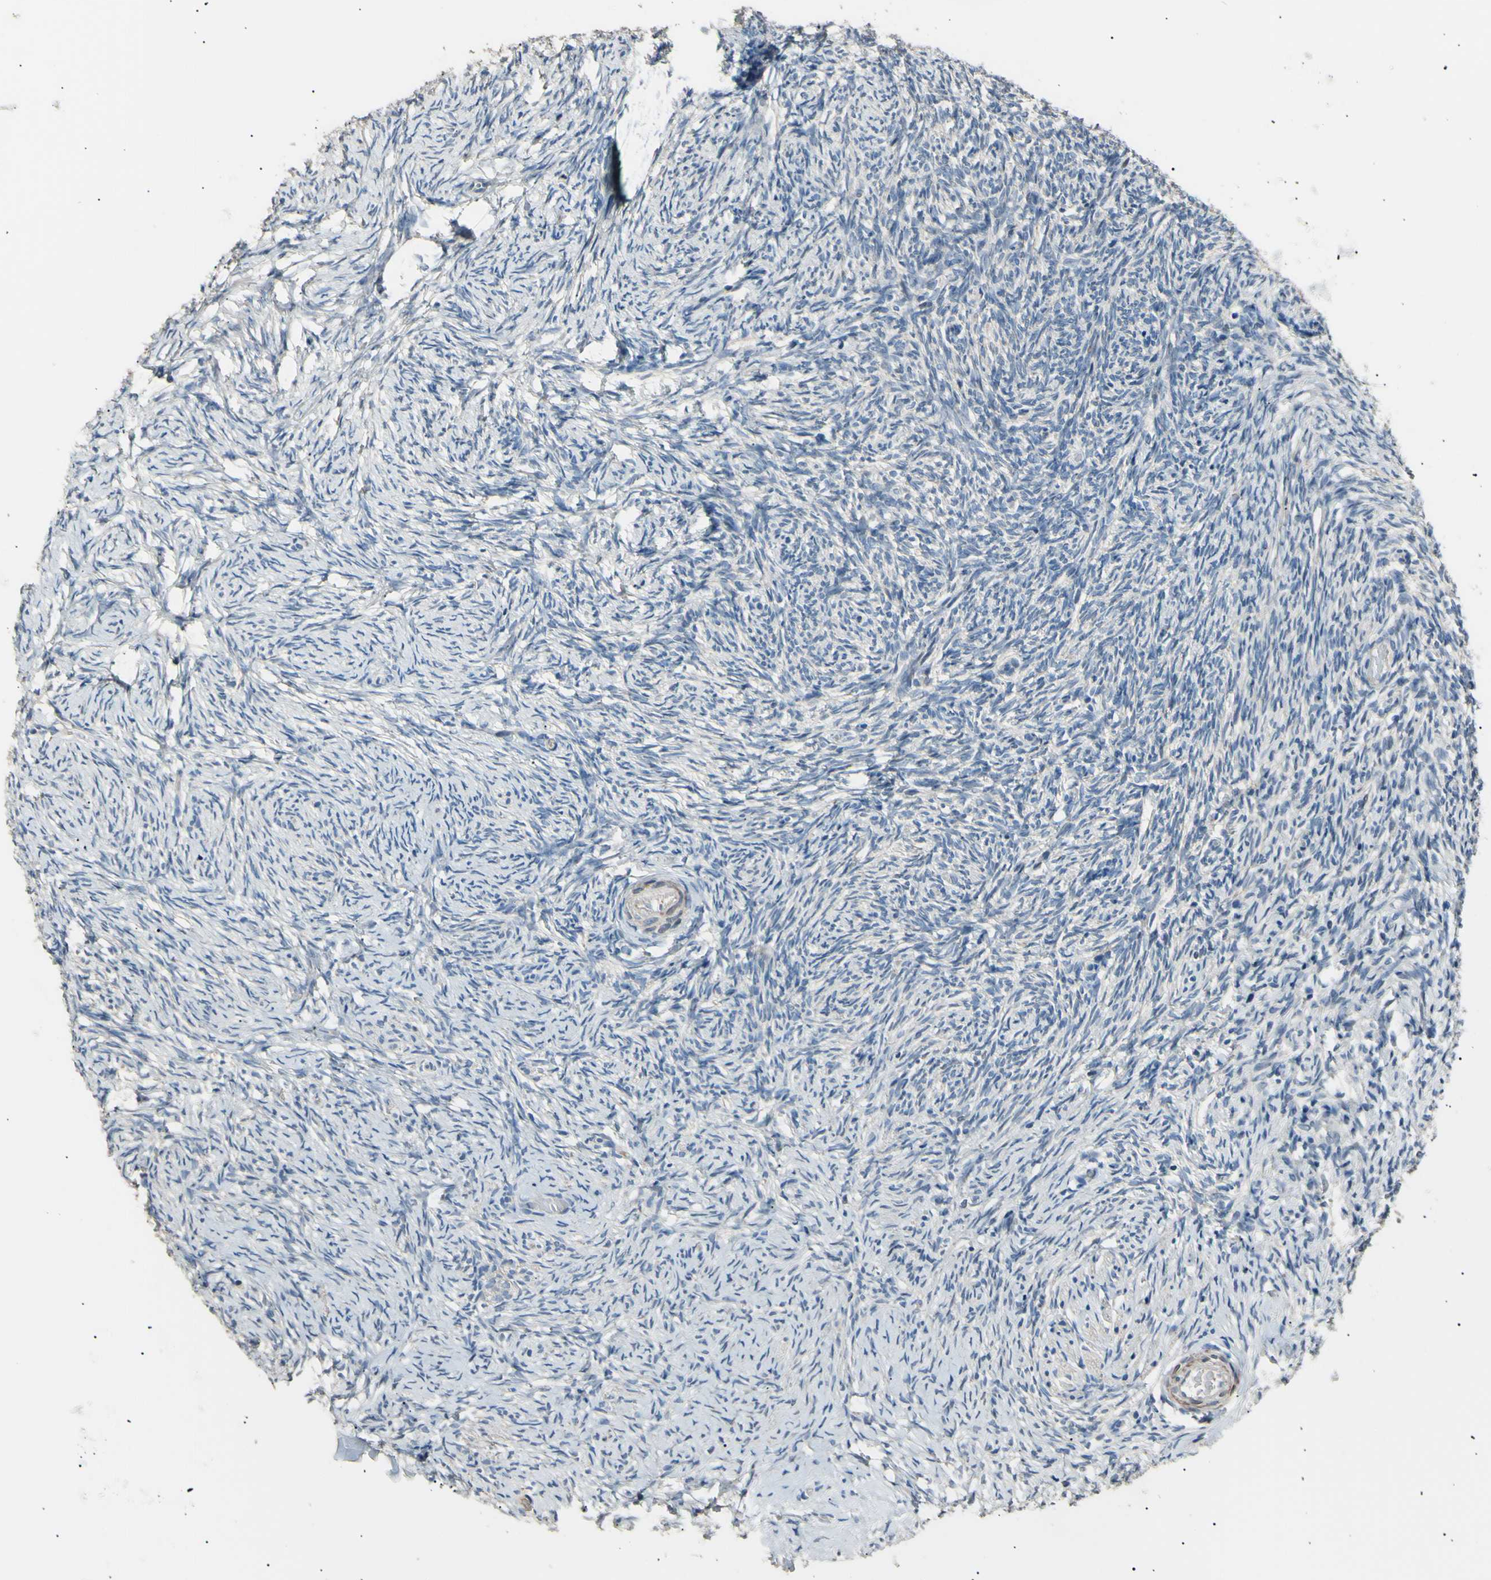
{"staining": {"intensity": "negative", "quantity": "none", "location": "none"}, "tissue": "ovary", "cell_type": "Ovarian stroma cells", "image_type": "normal", "snomed": [{"axis": "morphology", "description": "Normal tissue, NOS"}, {"axis": "topography", "description": "Ovary"}], "caption": "Ovary stained for a protein using IHC reveals no positivity ovarian stroma cells.", "gene": "LDLR", "patient": {"sex": "female", "age": 60}}